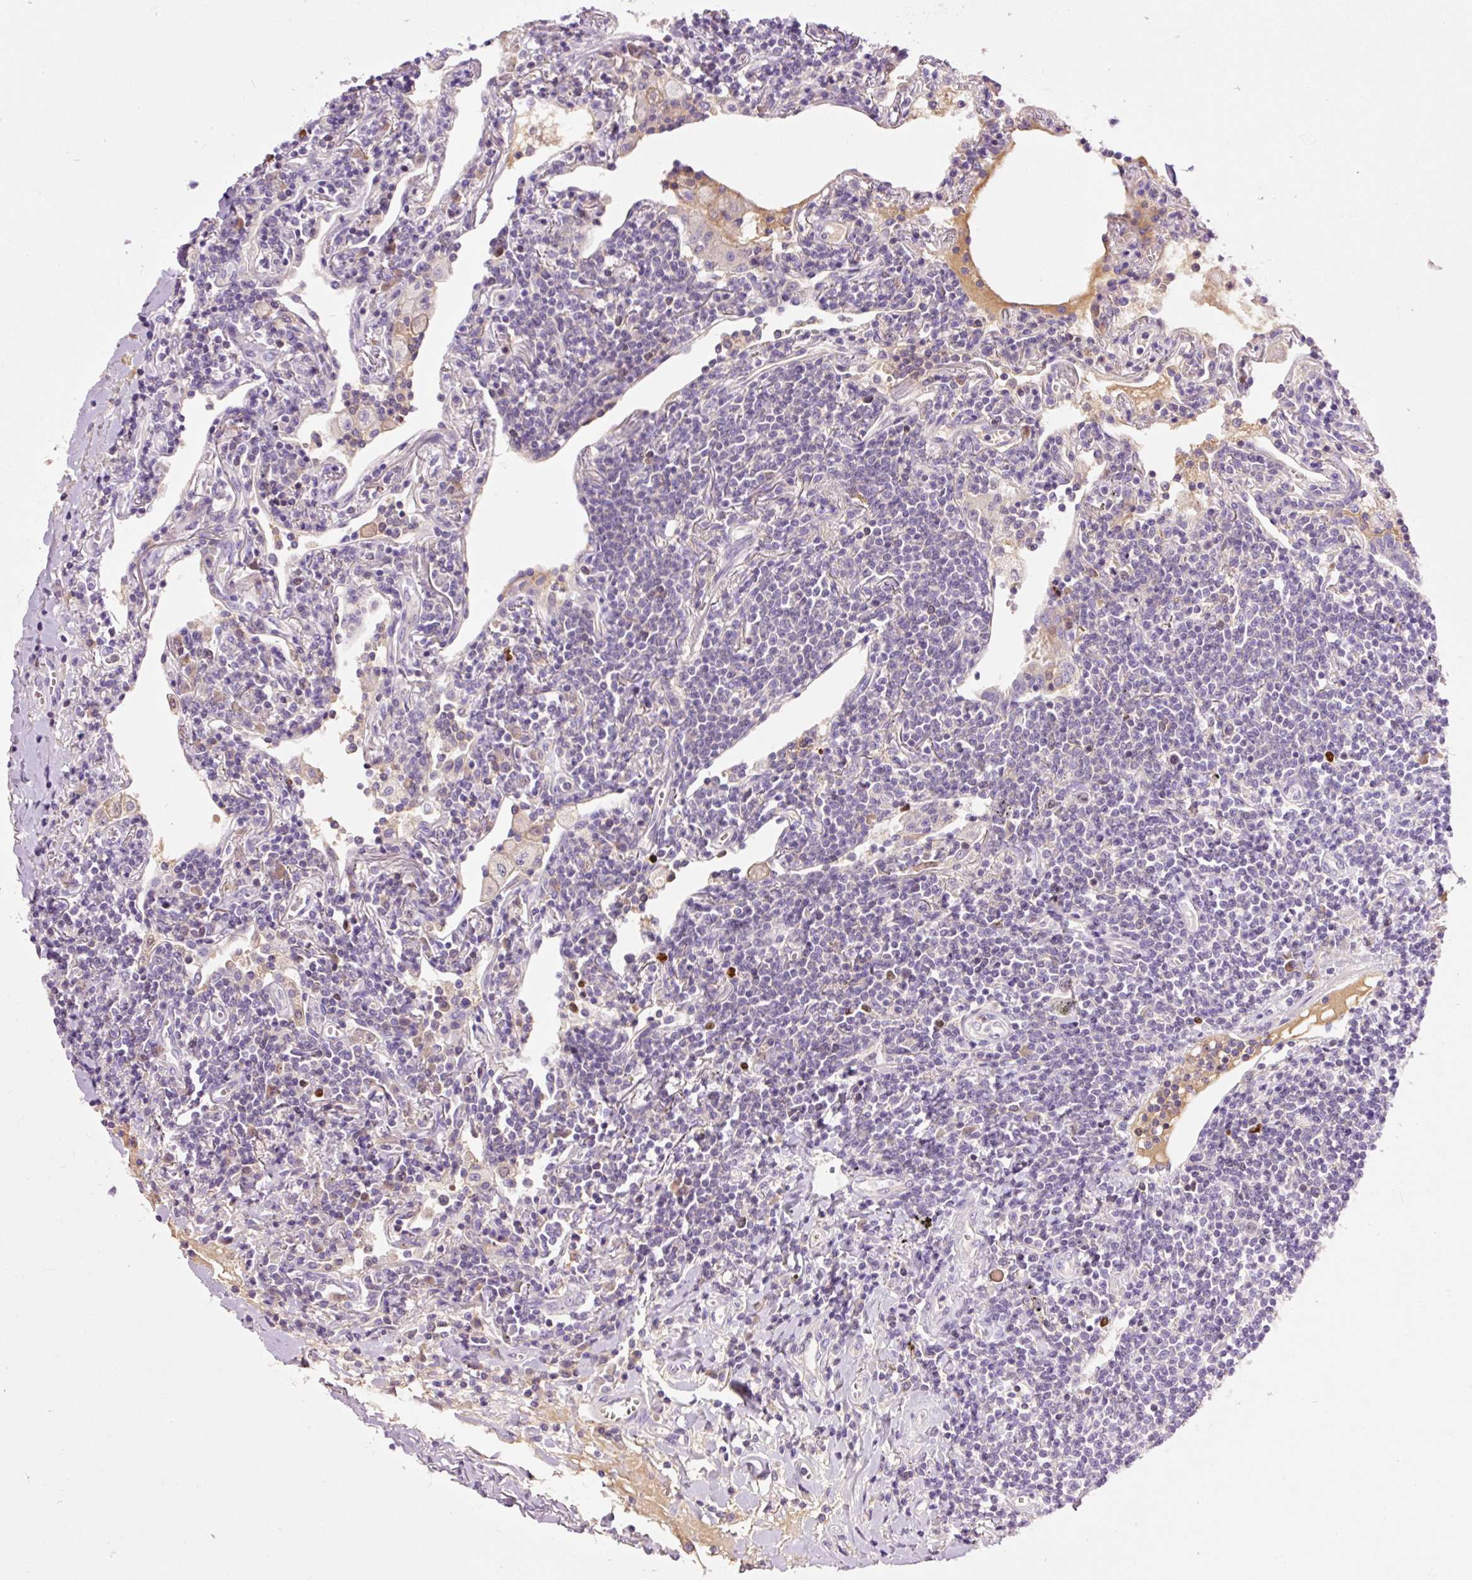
{"staining": {"intensity": "negative", "quantity": "none", "location": "none"}, "tissue": "lymphoma", "cell_type": "Tumor cells", "image_type": "cancer", "snomed": [{"axis": "morphology", "description": "Malignant lymphoma, non-Hodgkin's type, Low grade"}, {"axis": "topography", "description": "Lung"}], "caption": "IHC photomicrograph of neoplastic tissue: human malignant lymphoma, non-Hodgkin's type (low-grade) stained with DAB shows no significant protein positivity in tumor cells. The staining was performed using DAB to visualize the protein expression in brown, while the nuclei were stained in blue with hematoxylin (Magnification: 20x).", "gene": "DPPA4", "patient": {"sex": "female", "age": 71}}